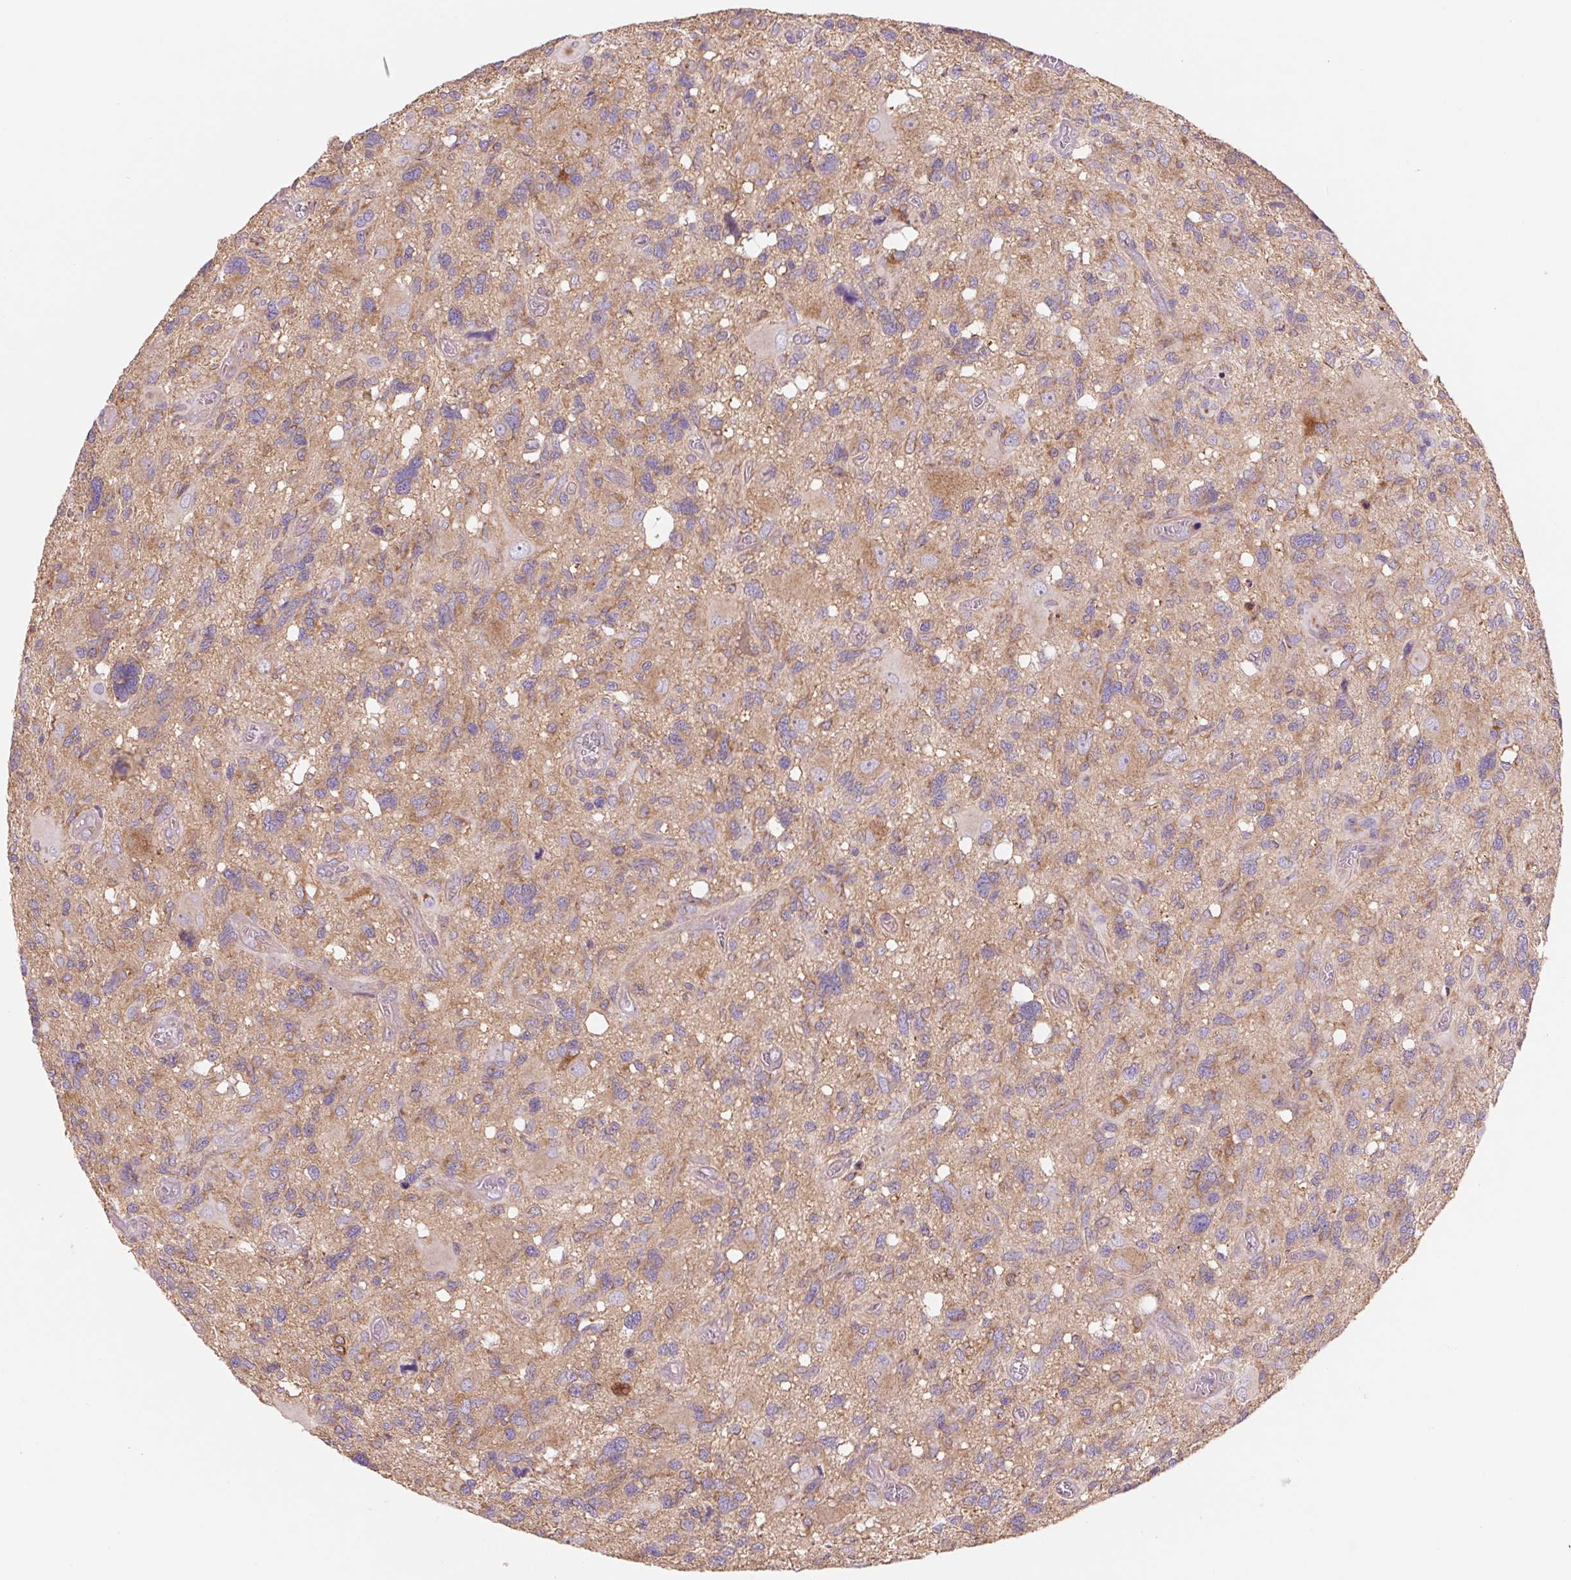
{"staining": {"intensity": "weak", "quantity": "25%-75%", "location": "cytoplasmic/membranous"}, "tissue": "glioma", "cell_type": "Tumor cells", "image_type": "cancer", "snomed": [{"axis": "morphology", "description": "Glioma, malignant, High grade"}, {"axis": "topography", "description": "Brain"}], "caption": "Immunohistochemistry image of glioma stained for a protein (brown), which displays low levels of weak cytoplasmic/membranous staining in about 25%-75% of tumor cells.", "gene": "RAB1A", "patient": {"sex": "male", "age": 49}}